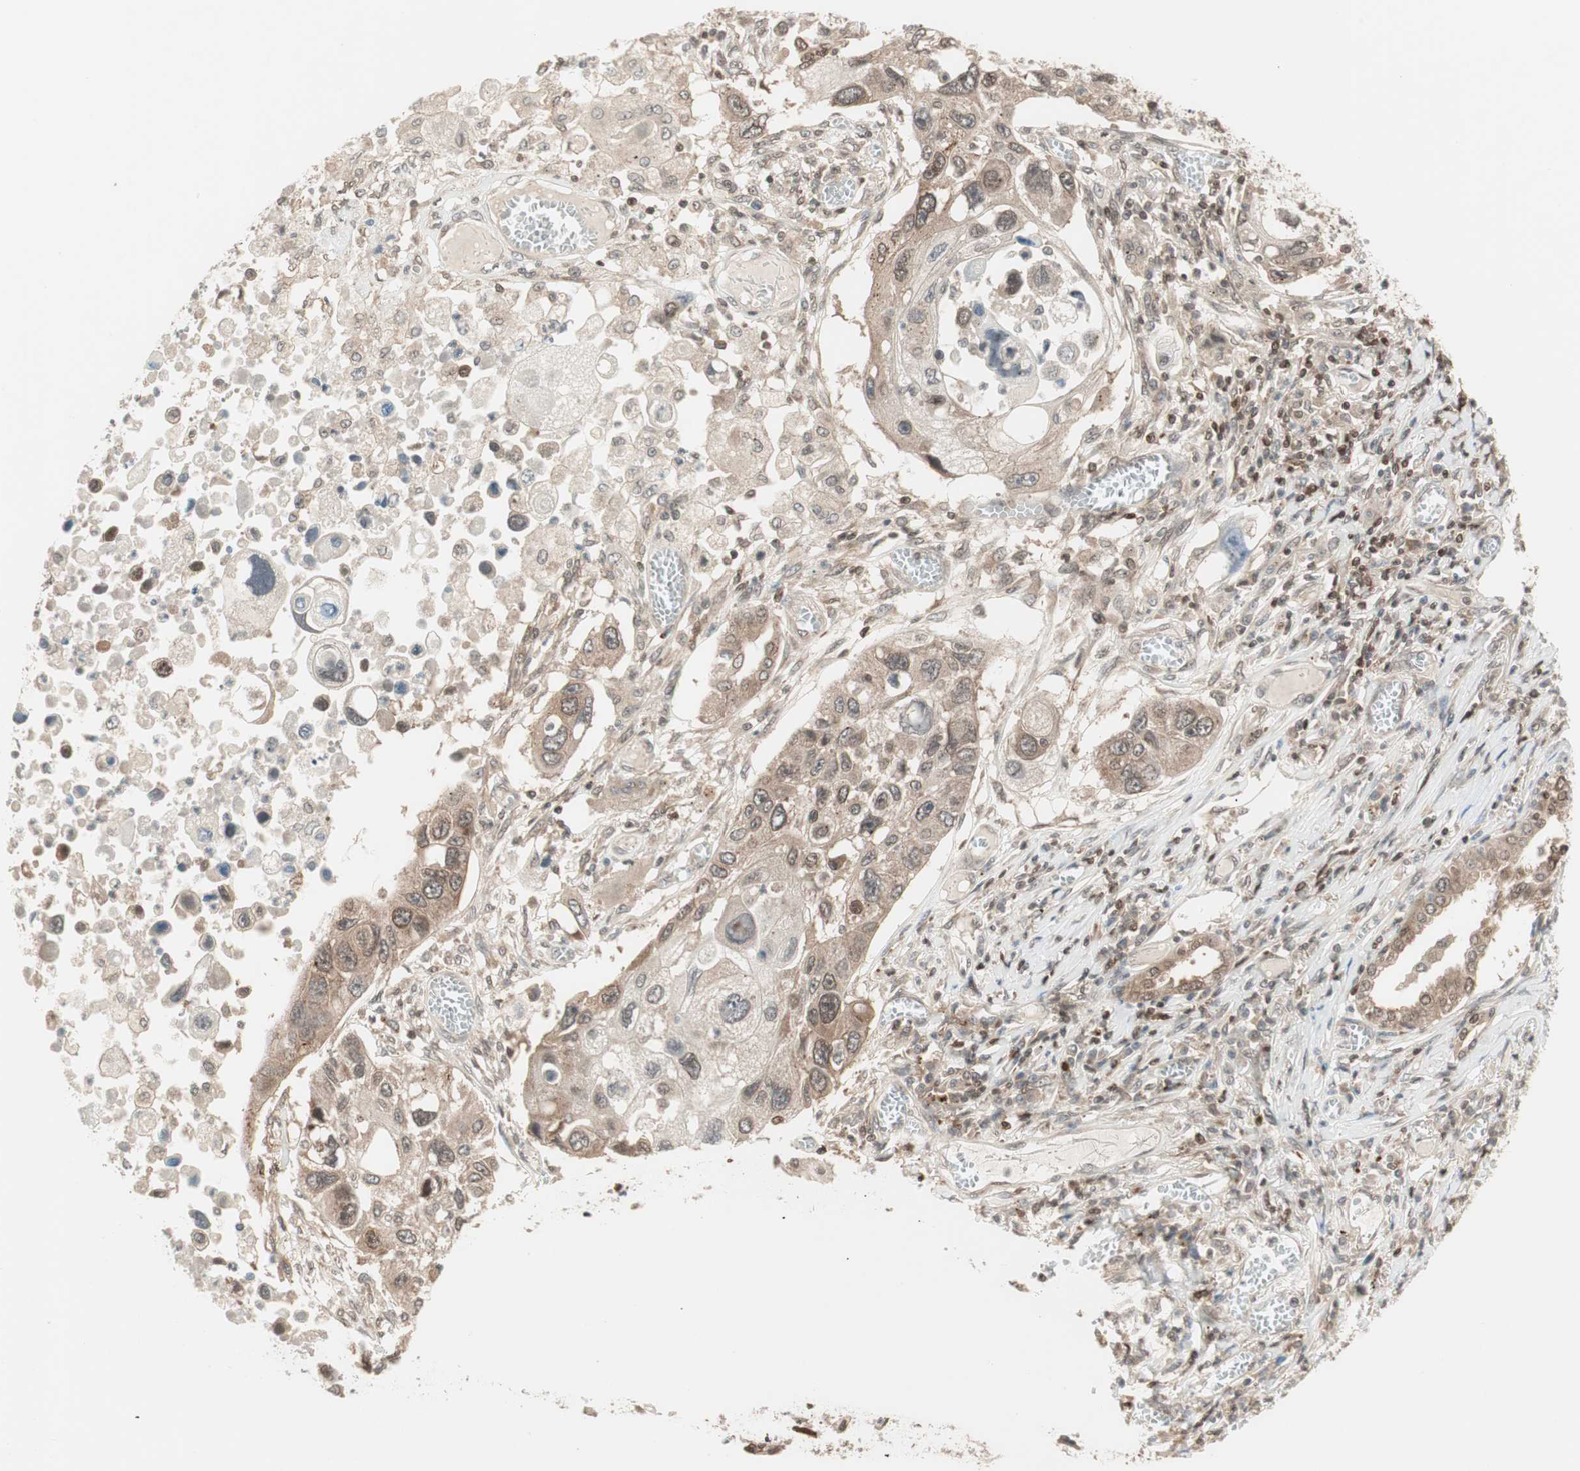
{"staining": {"intensity": "weak", "quantity": ">75%", "location": "cytoplasmic/membranous"}, "tissue": "lung cancer", "cell_type": "Tumor cells", "image_type": "cancer", "snomed": [{"axis": "morphology", "description": "Squamous cell carcinoma, NOS"}, {"axis": "topography", "description": "Lung"}], "caption": "IHC staining of lung squamous cell carcinoma, which reveals low levels of weak cytoplasmic/membranous expression in about >75% of tumor cells indicating weak cytoplasmic/membranous protein positivity. The staining was performed using DAB (3,3'-diaminobenzidine) (brown) for protein detection and nuclei were counterstained in hematoxylin (blue).", "gene": "UBE2I", "patient": {"sex": "male", "age": 71}}